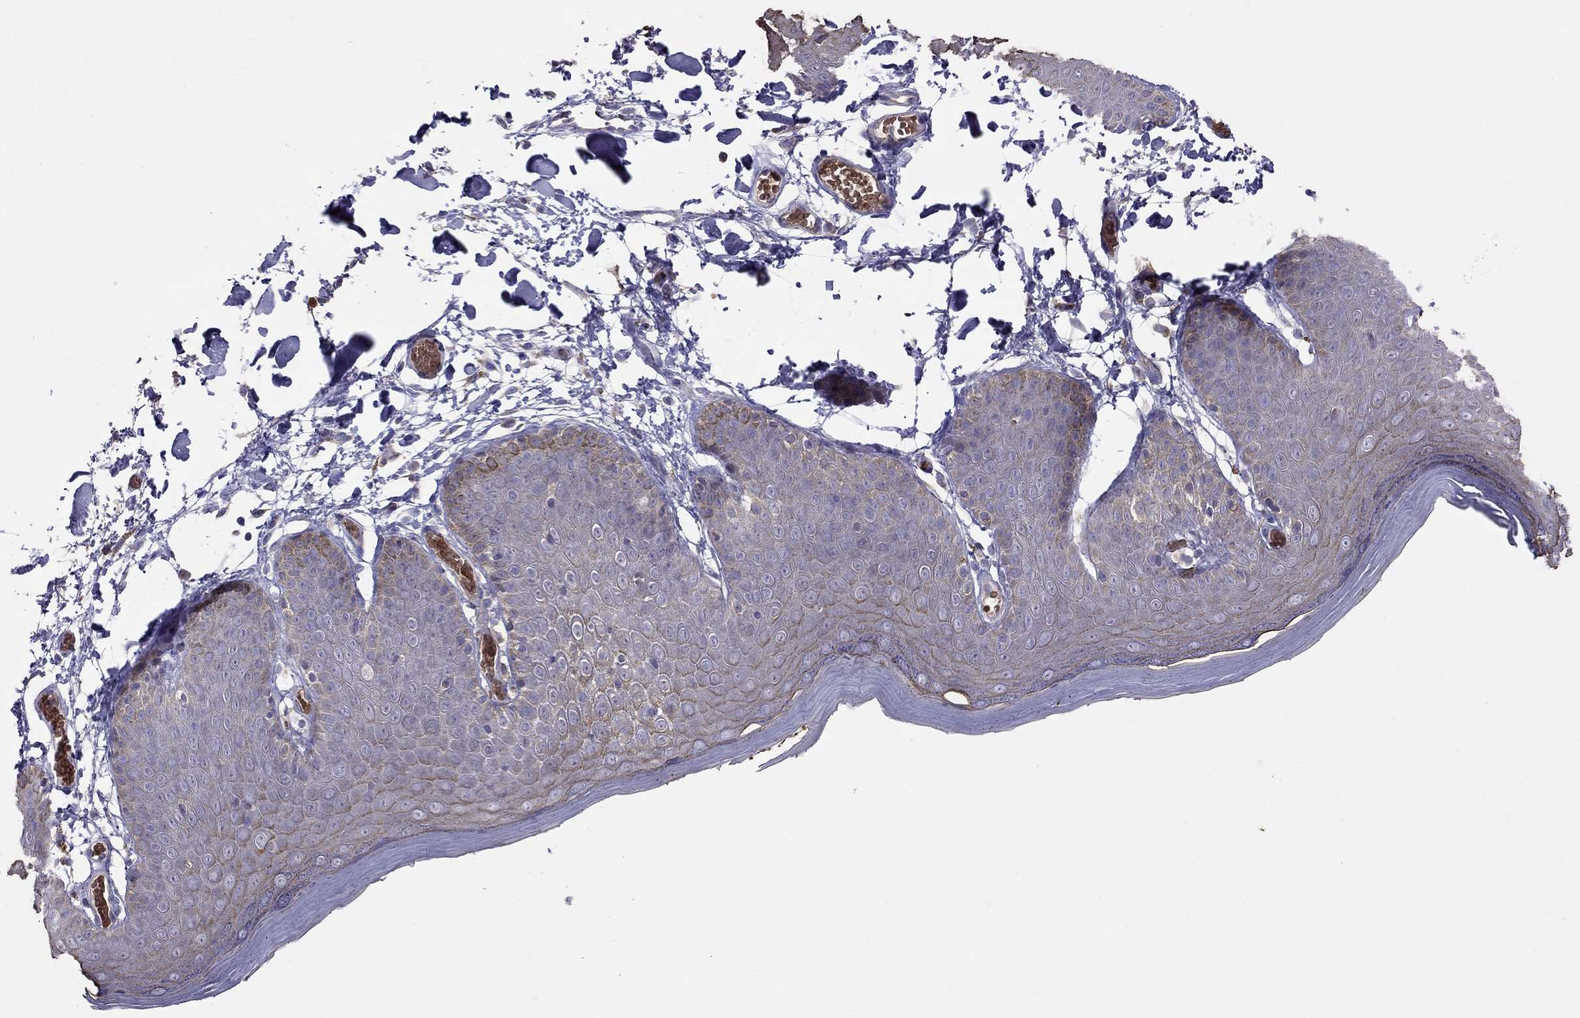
{"staining": {"intensity": "moderate", "quantity": "25%-75%", "location": "cytoplasmic/membranous"}, "tissue": "skin", "cell_type": "Epidermal cells", "image_type": "normal", "snomed": [{"axis": "morphology", "description": "Normal tissue, NOS"}, {"axis": "topography", "description": "Anal"}], "caption": "The micrograph exhibits a brown stain indicating the presence of a protein in the cytoplasmic/membranous of epidermal cells in skin.", "gene": "PIK3CG", "patient": {"sex": "male", "age": 53}}